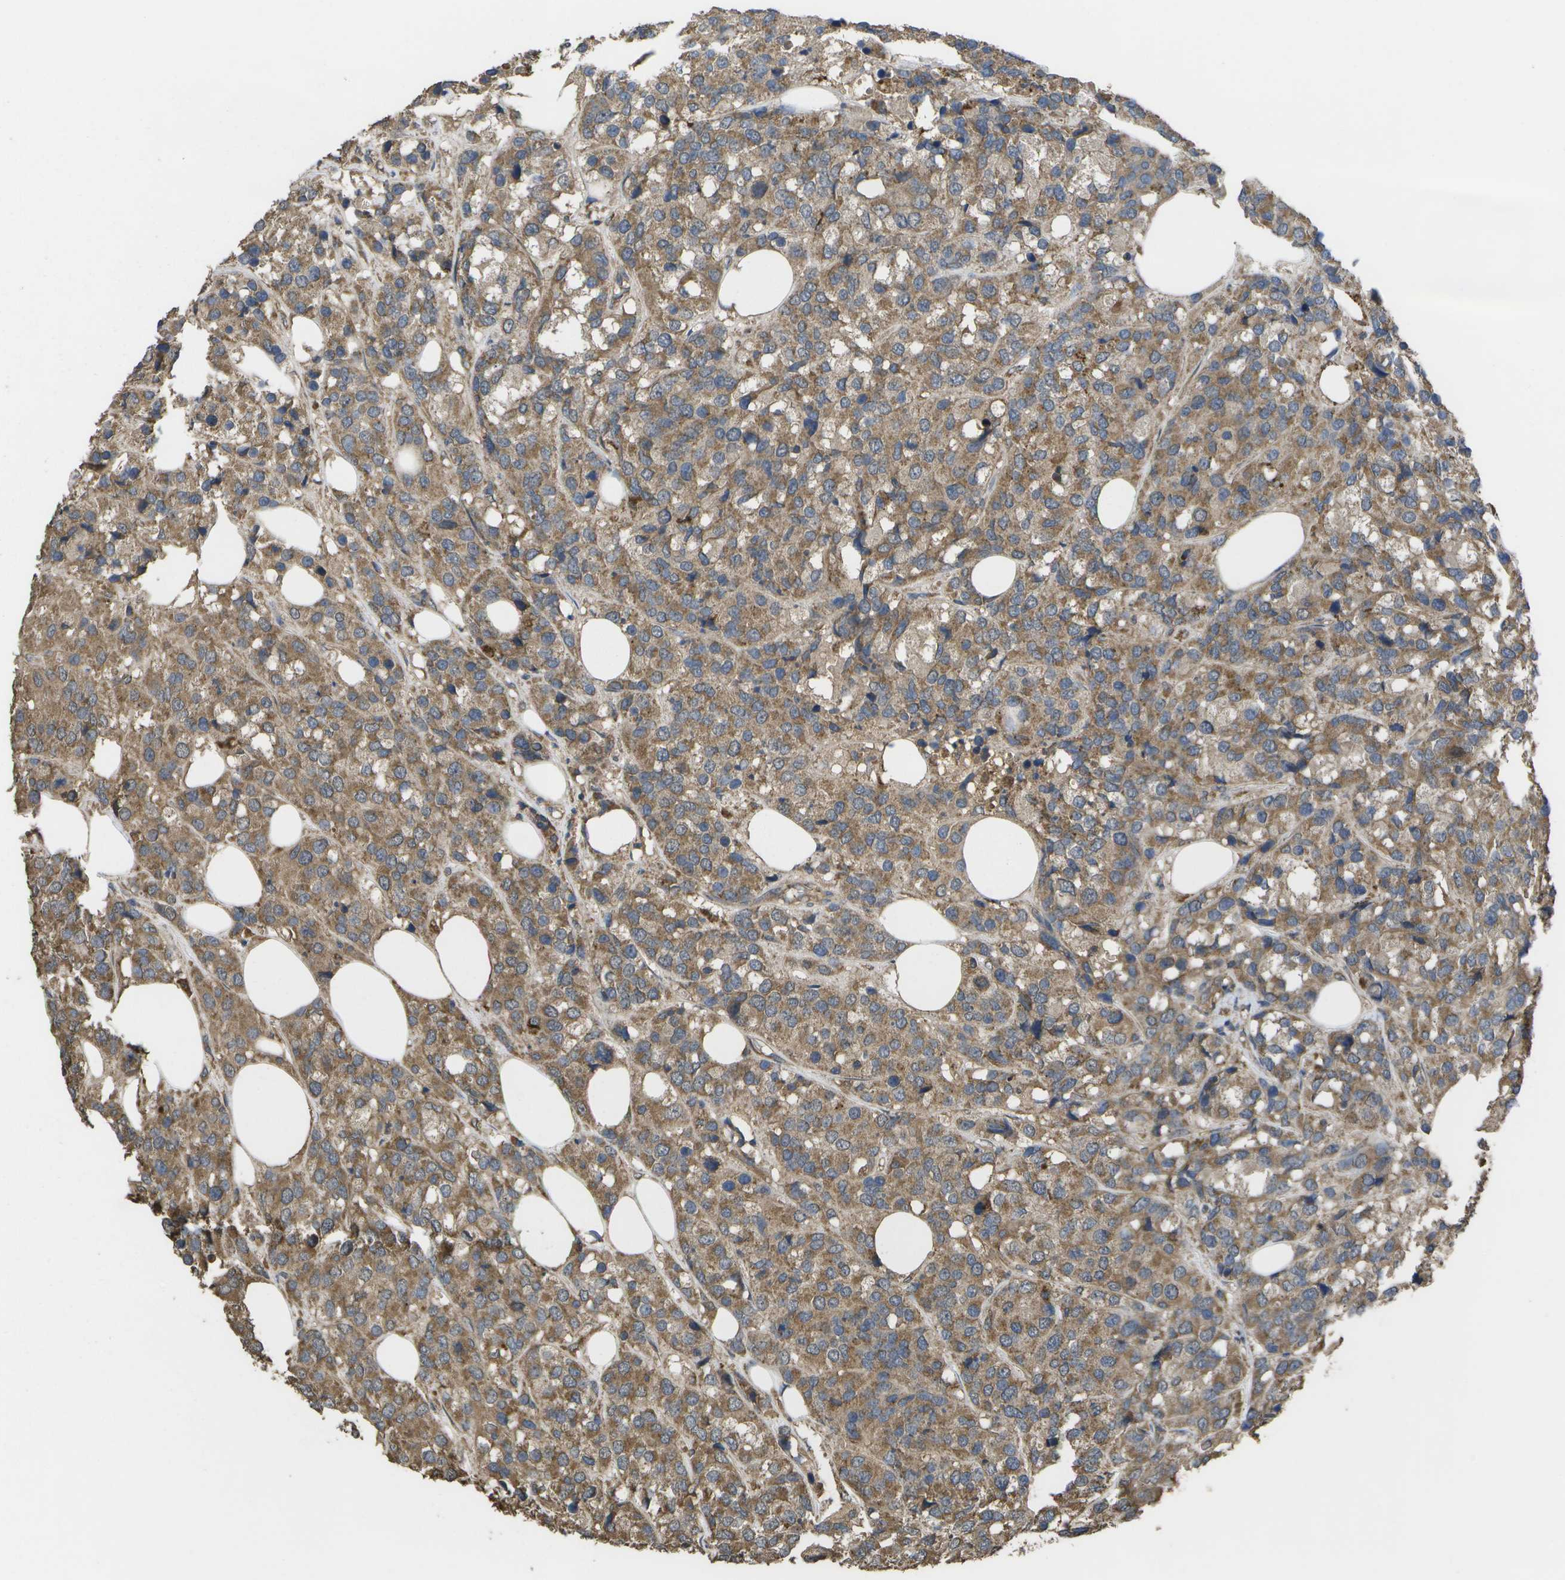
{"staining": {"intensity": "moderate", "quantity": ">75%", "location": "cytoplasmic/membranous"}, "tissue": "breast cancer", "cell_type": "Tumor cells", "image_type": "cancer", "snomed": [{"axis": "morphology", "description": "Lobular carcinoma"}, {"axis": "topography", "description": "Breast"}], "caption": "Breast cancer stained with DAB (3,3'-diaminobenzidine) IHC reveals medium levels of moderate cytoplasmic/membranous expression in about >75% of tumor cells.", "gene": "SACS", "patient": {"sex": "female", "age": 59}}